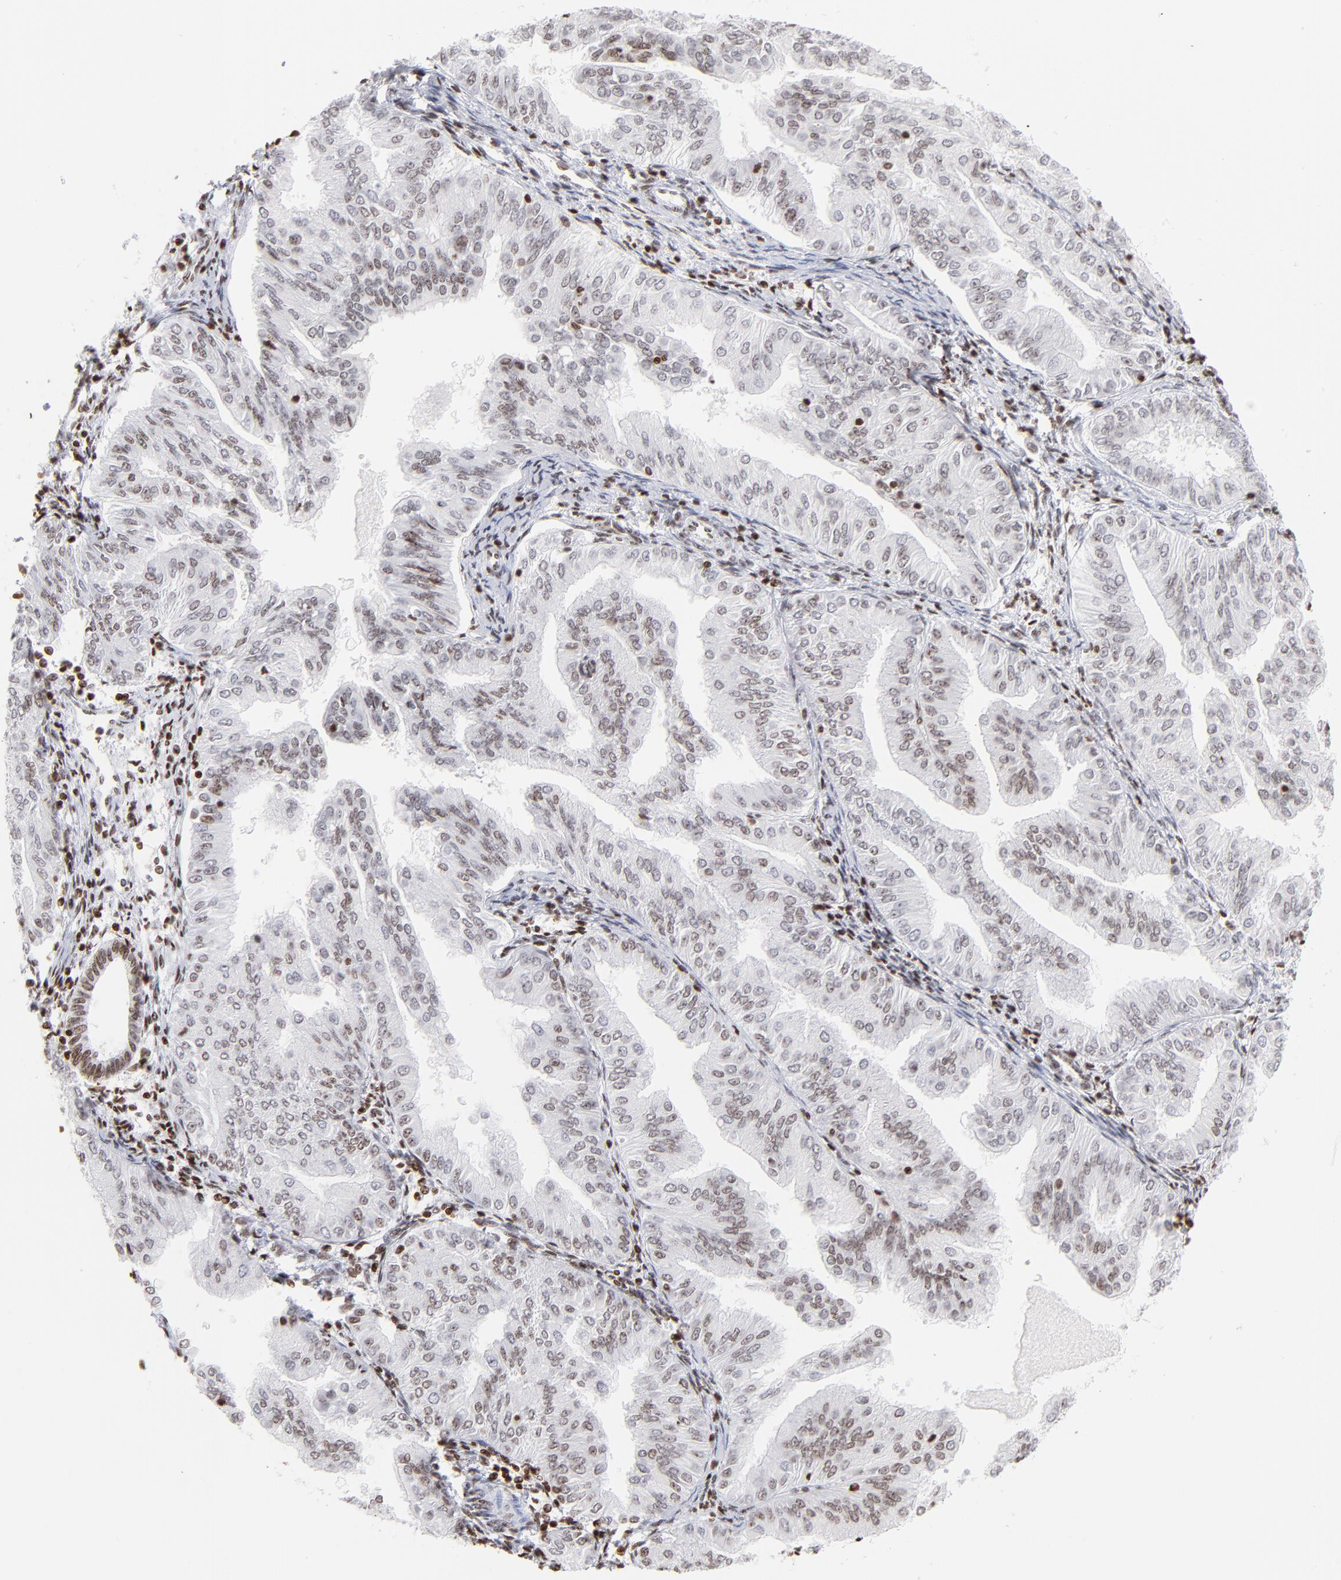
{"staining": {"intensity": "weak", "quantity": "25%-75%", "location": "nuclear"}, "tissue": "endometrial cancer", "cell_type": "Tumor cells", "image_type": "cancer", "snomed": [{"axis": "morphology", "description": "Adenocarcinoma, NOS"}, {"axis": "topography", "description": "Endometrium"}], "caption": "A photomicrograph of human adenocarcinoma (endometrial) stained for a protein exhibits weak nuclear brown staining in tumor cells. (Brightfield microscopy of DAB IHC at high magnification).", "gene": "RTL4", "patient": {"sex": "female", "age": 53}}